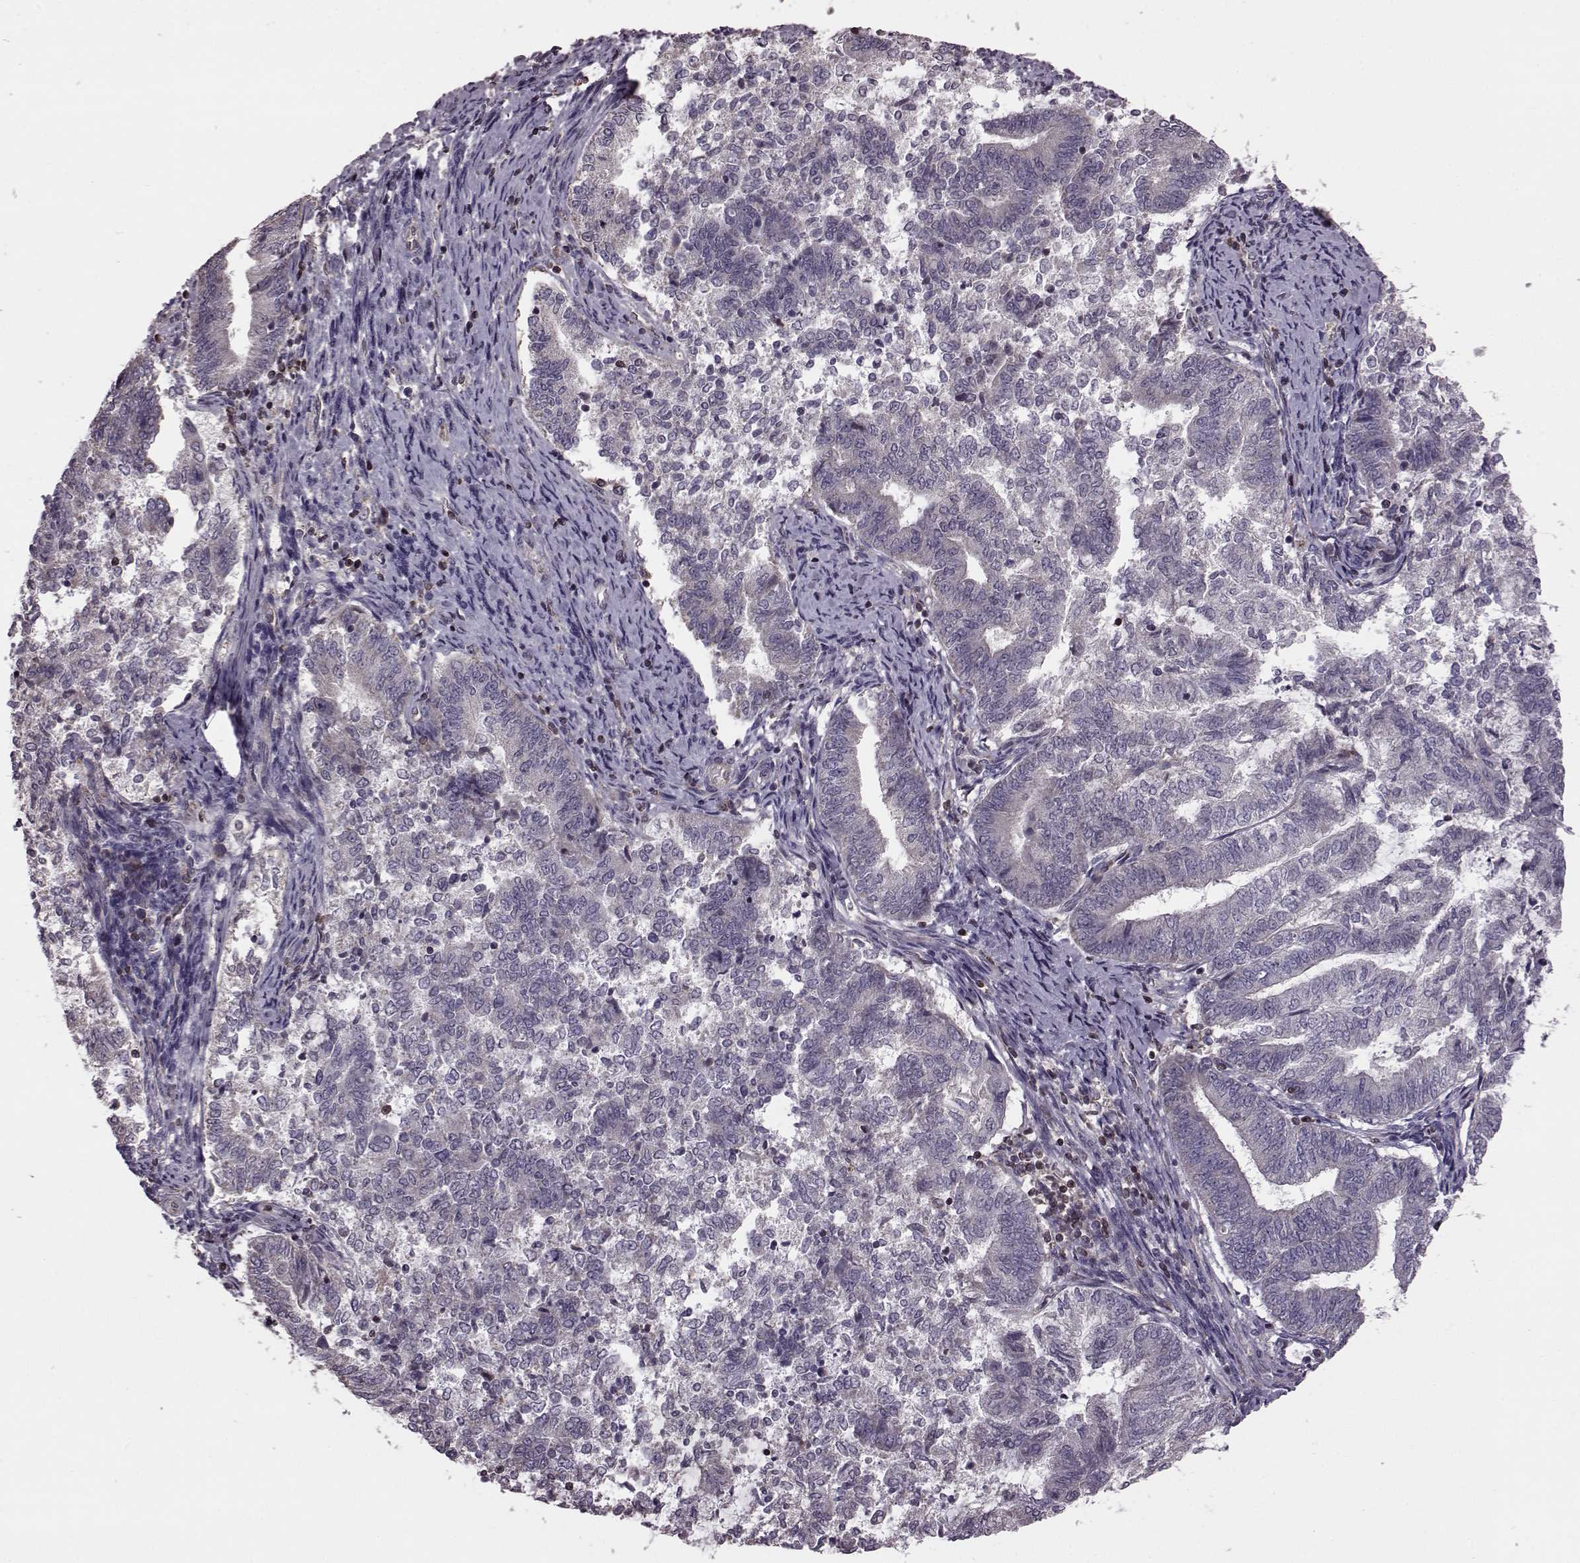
{"staining": {"intensity": "negative", "quantity": "none", "location": "none"}, "tissue": "endometrial cancer", "cell_type": "Tumor cells", "image_type": "cancer", "snomed": [{"axis": "morphology", "description": "Adenocarcinoma, NOS"}, {"axis": "topography", "description": "Endometrium"}], "caption": "DAB immunohistochemical staining of human endometrial cancer shows no significant staining in tumor cells. (DAB IHC visualized using brightfield microscopy, high magnification).", "gene": "CDC42SE1", "patient": {"sex": "female", "age": 65}}